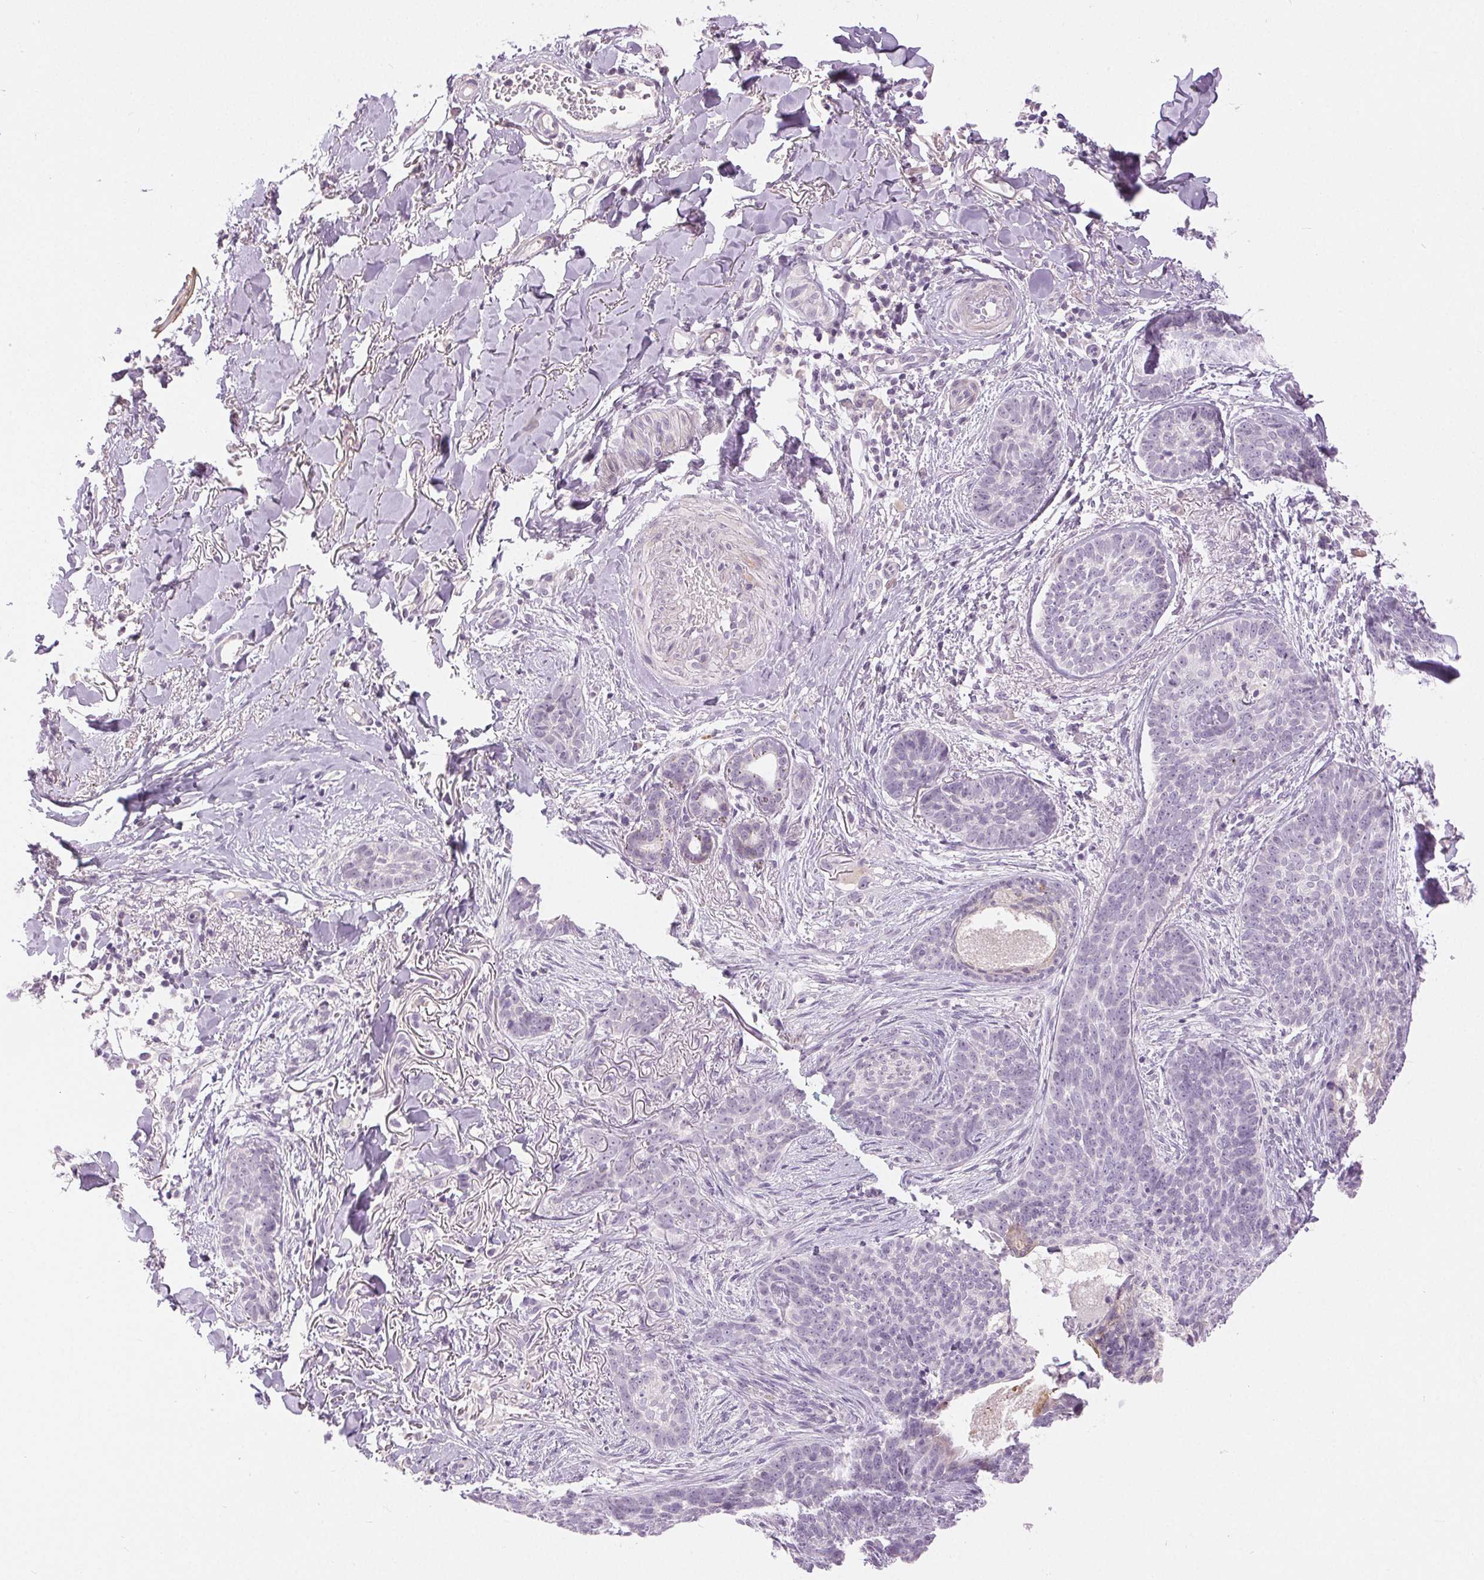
{"staining": {"intensity": "negative", "quantity": "none", "location": "none"}, "tissue": "skin cancer", "cell_type": "Tumor cells", "image_type": "cancer", "snomed": [{"axis": "morphology", "description": "Basal cell carcinoma"}, {"axis": "topography", "description": "Skin"}, {"axis": "topography", "description": "Skin of face"}], "caption": "DAB (3,3'-diaminobenzidine) immunohistochemical staining of human skin cancer (basal cell carcinoma) reveals no significant expression in tumor cells.", "gene": "DSG3", "patient": {"sex": "male", "age": 88}}